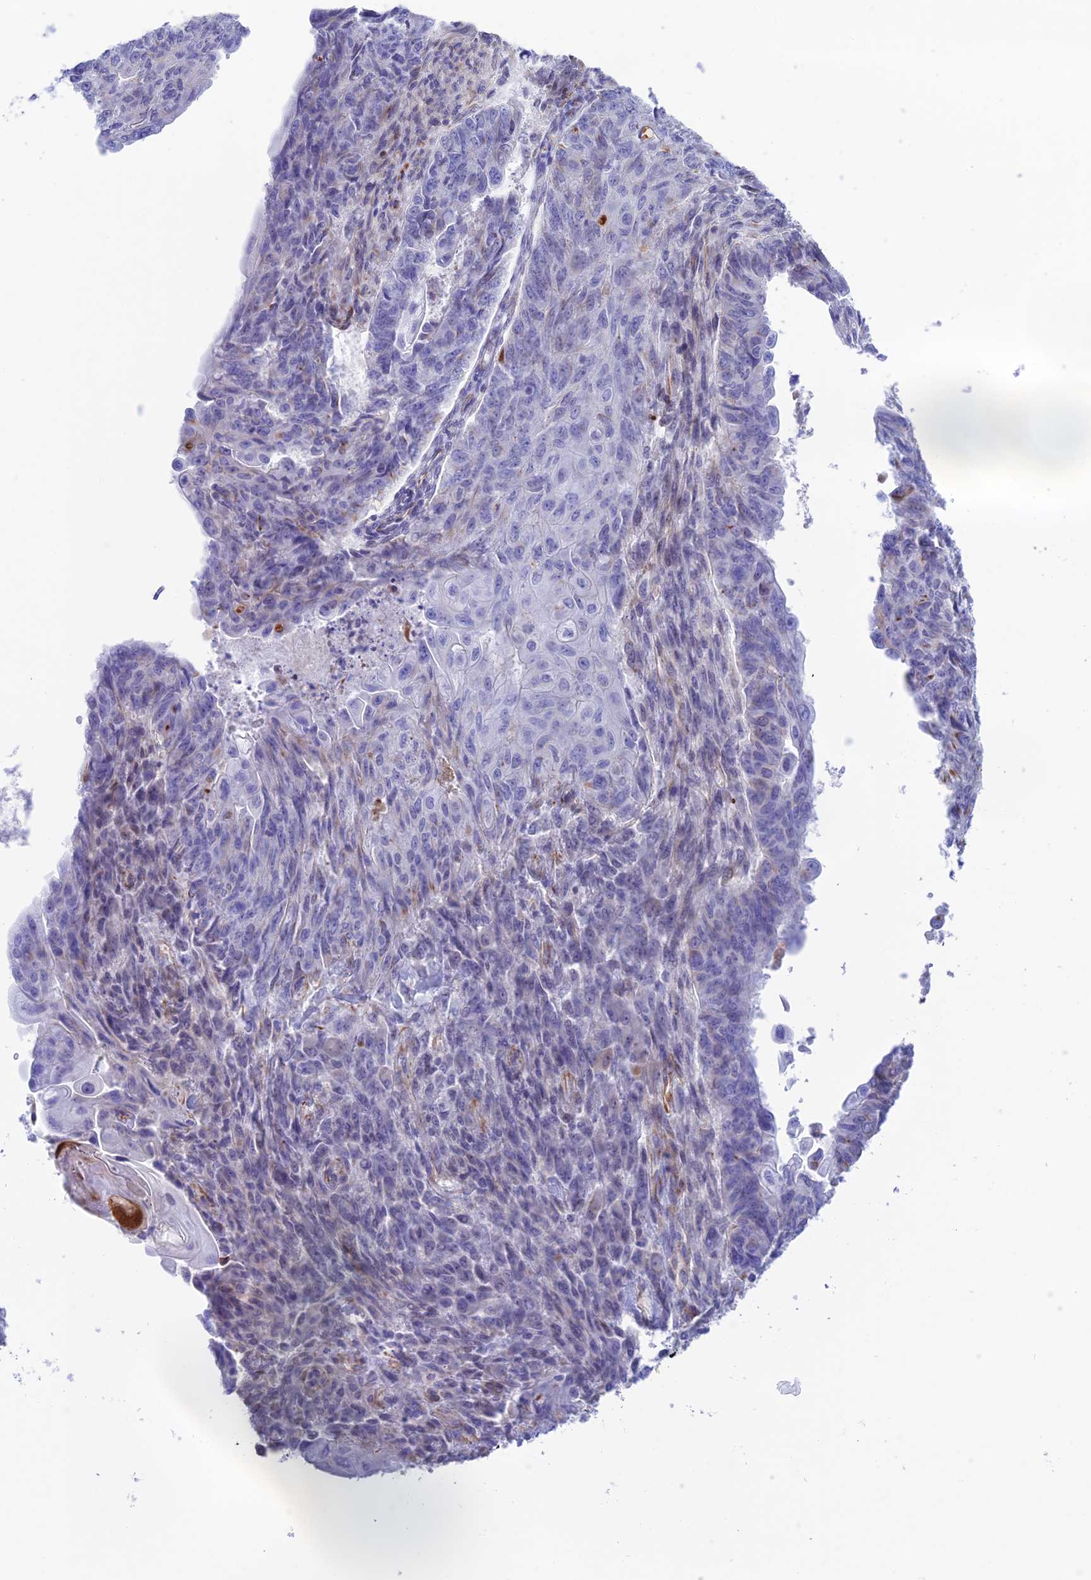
{"staining": {"intensity": "negative", "quantity": "none", "location": "none"}, "tissue": "endometrial cancer", "cell_type": "Tumor cells", "image_type": "cancer", "snomed": [{"axis": "morphology", "description": "Adenocarcinoma, NOS"}, {"axis": "topography", "description": "Endometrium"}], "caption": "Micrograph shows no significant protein staining in tumor cells of endometrial cancer.", "gene": "ZNF652", "patient": {"sex": "female", "age": 32}}